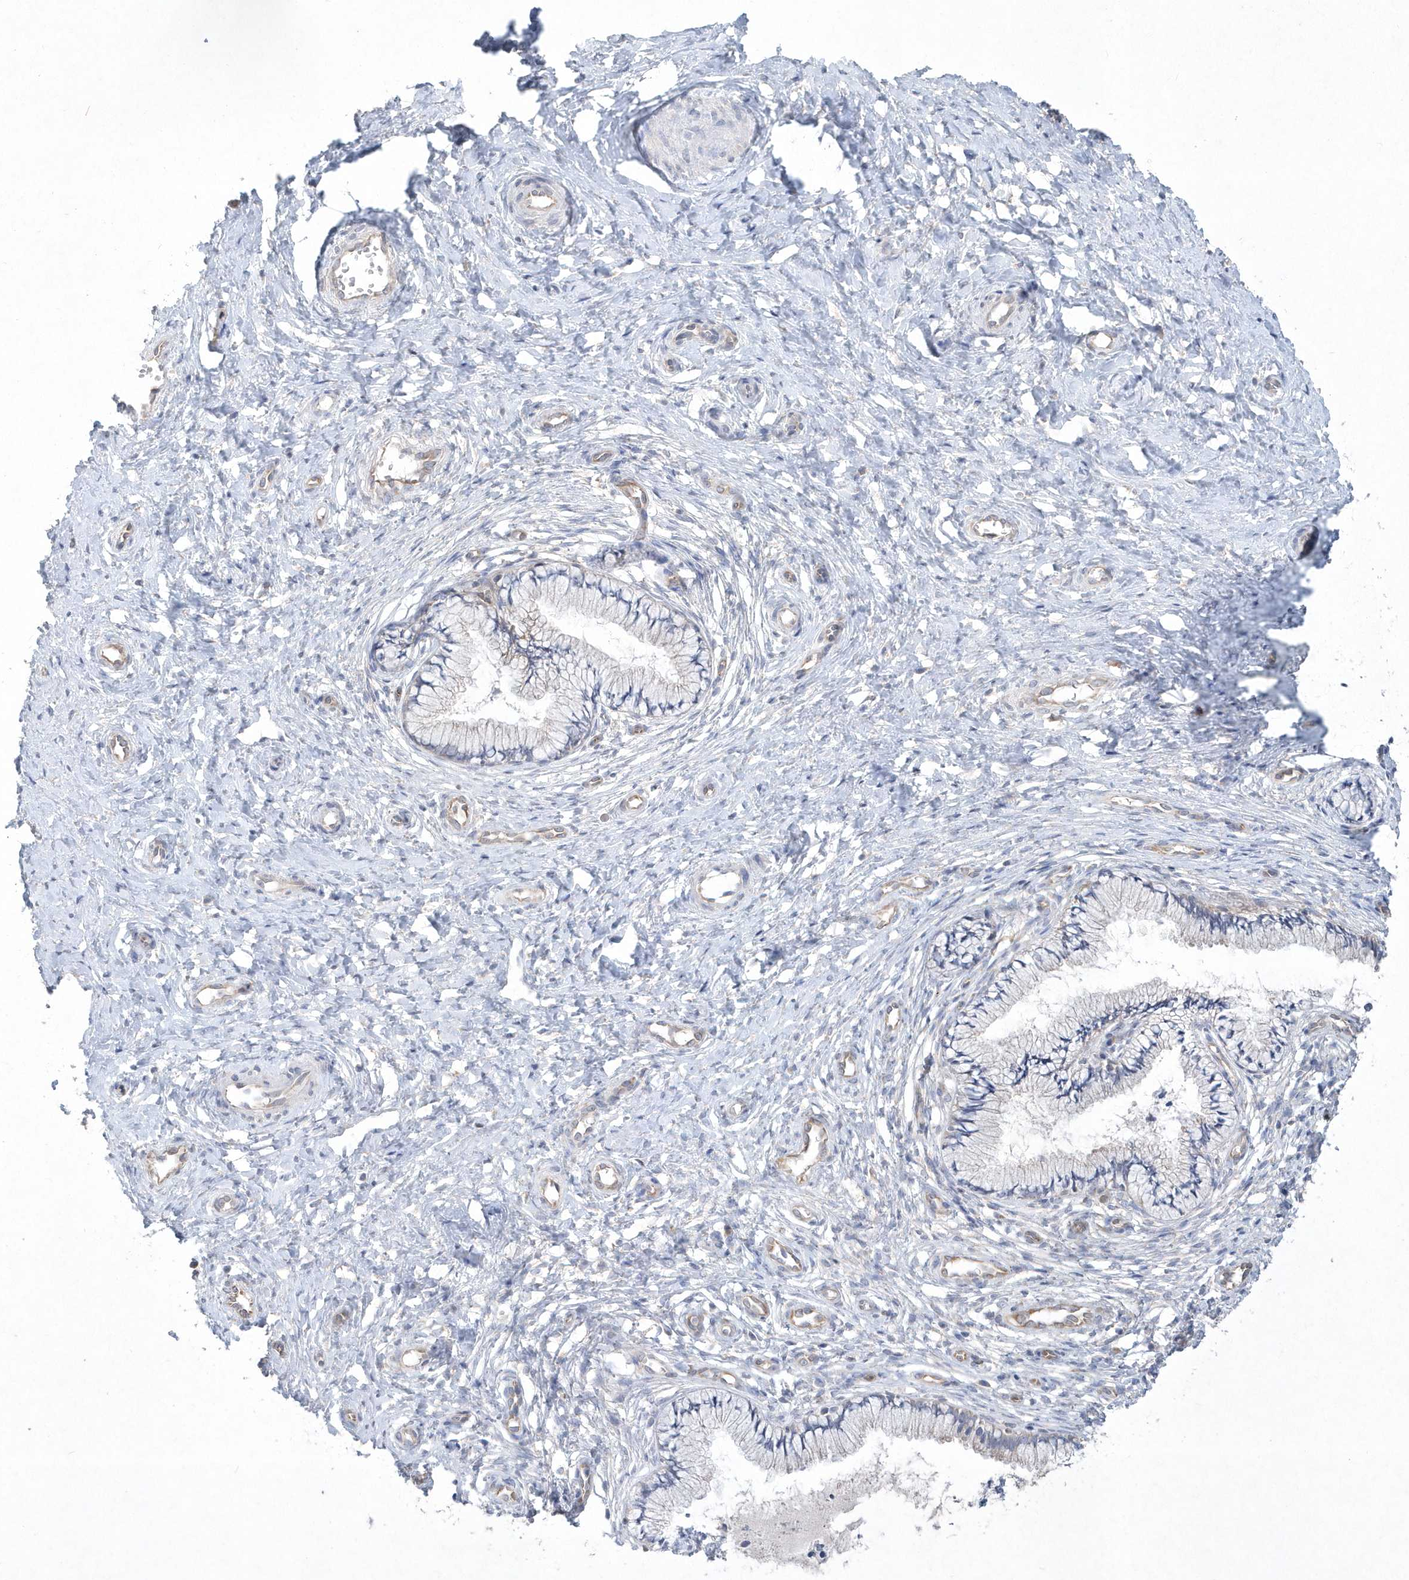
{"staining": {"intensity": "negative", "quantity": "none", "location": "none"}, "tissue": "cervix", "cell_type": "Glandular cells", "image_type": "normal", "snomed": [{"axis": "morphology", "description": "Normal tissue, NOS"}, {"axis": "topography", "description": "Cervix"}], "caption": "Glandular cells show no significant protein expression in unremarkable cervix. (Stains: DAB (3,3'-diaminobenzidine) IHC with hematoxylin counter stain, Microscopy: brightfield microscopy at high magnification).", "gene": "DGAT1", "patient": {"sex": "female", "age": 36}}